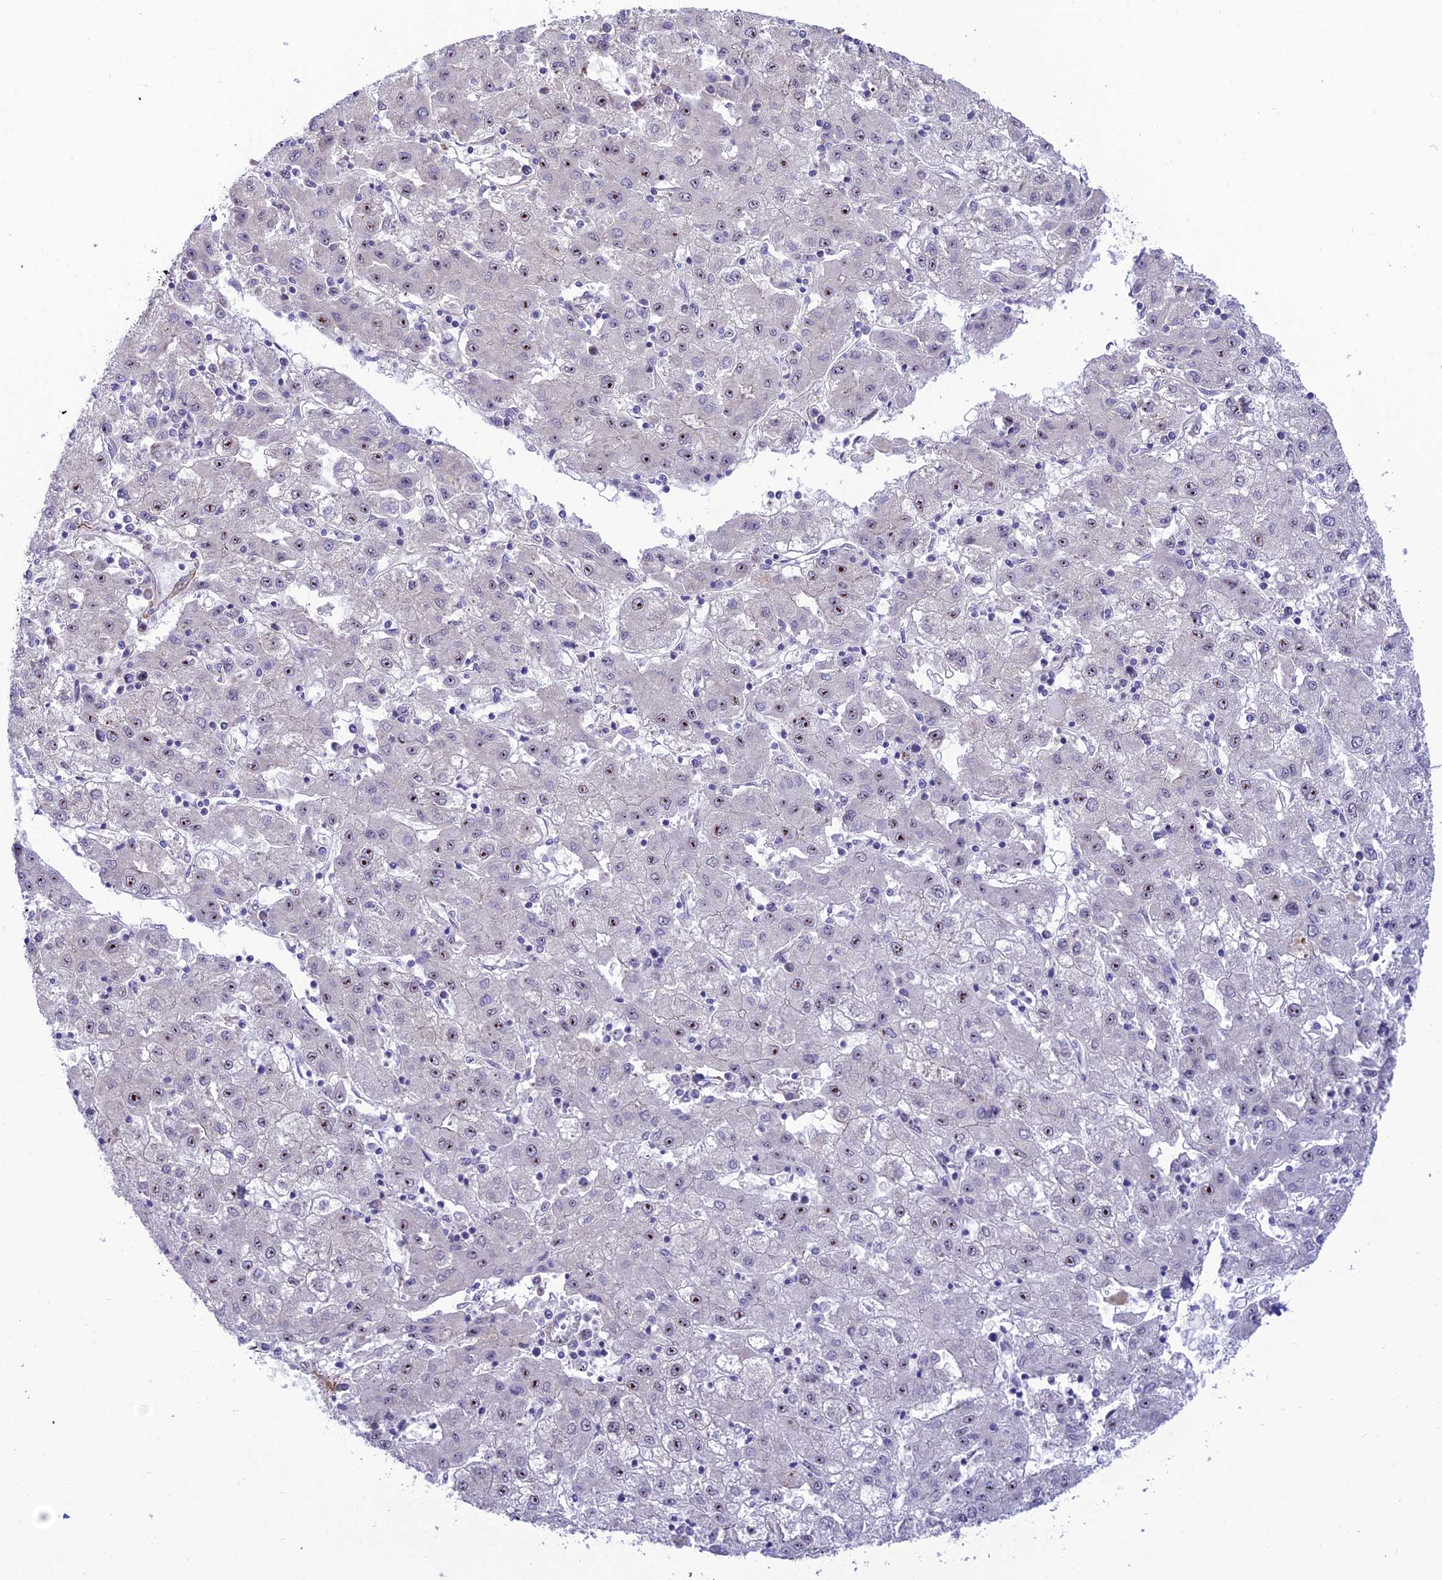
{"staining": {"intensity": "moderate", "quantity": "<25%", "location": "nuclear"}, "tissue": "liver cancer", "cell_type": "Tumor cells", "image_type": "cancer", "snomed": [{"axis": "morphology", "description": "Carcinoma, Hepatocellular, NOS"}, {"axis": "topography", "description": "Liver"}], "caption": "High-power microscopy captured an IHC histopathology image of liver cancer, revealing moderate nuclear positivity in about <25% of tumor cells.", "gene": "KBTBD7", "patient": {"sex": "male", "age": 72}}